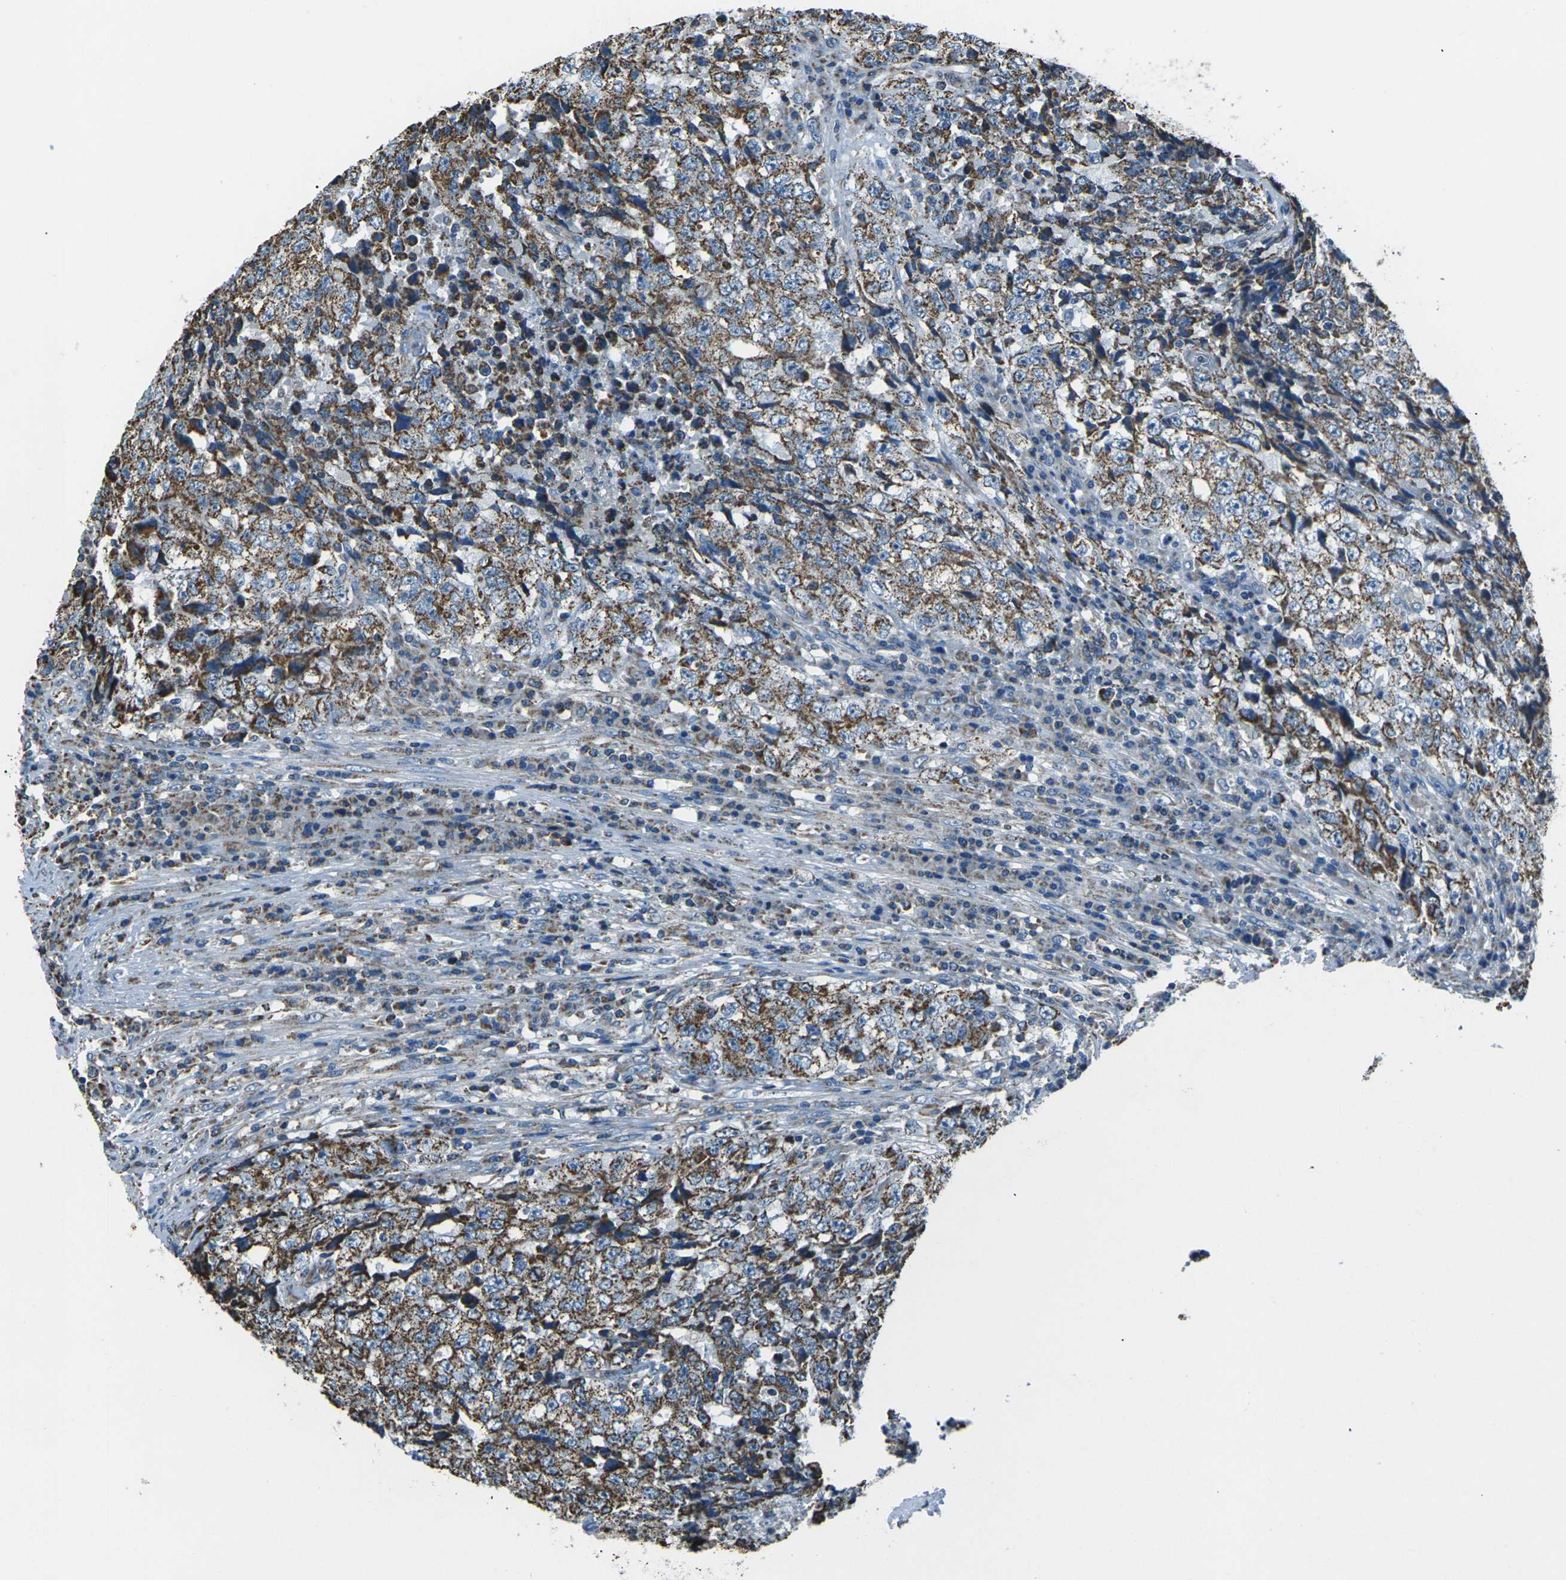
{"staining": {"intensity": "strong", "quantity": ">75%", "location": "cytoplasmic/membranous"}, "tissue": "testis cancer", "cell_type": "Tumor cells", "image_type": "cancer", "snomed": [{"axis": "morphology", "description": "Necrosis, NOS"}, {"axis": "morphology", "description": "Carcinoma, Embryonal, NOS"}, {"axis": "topography", "description": "Testis"}], "caption": "Immunohistochemical staining of embryonal carcinoma (testis) exhibits high levels of strong cytoplasmic/membranous protein staining in approximately >75% of tumor cells. The staining is performed using DAB brown chromogen to label protein expression. The nuclei are counter-stained blue using hematoxylin.", "gene": "IRF3", "patient": {"sex": "male", "age": 19}}